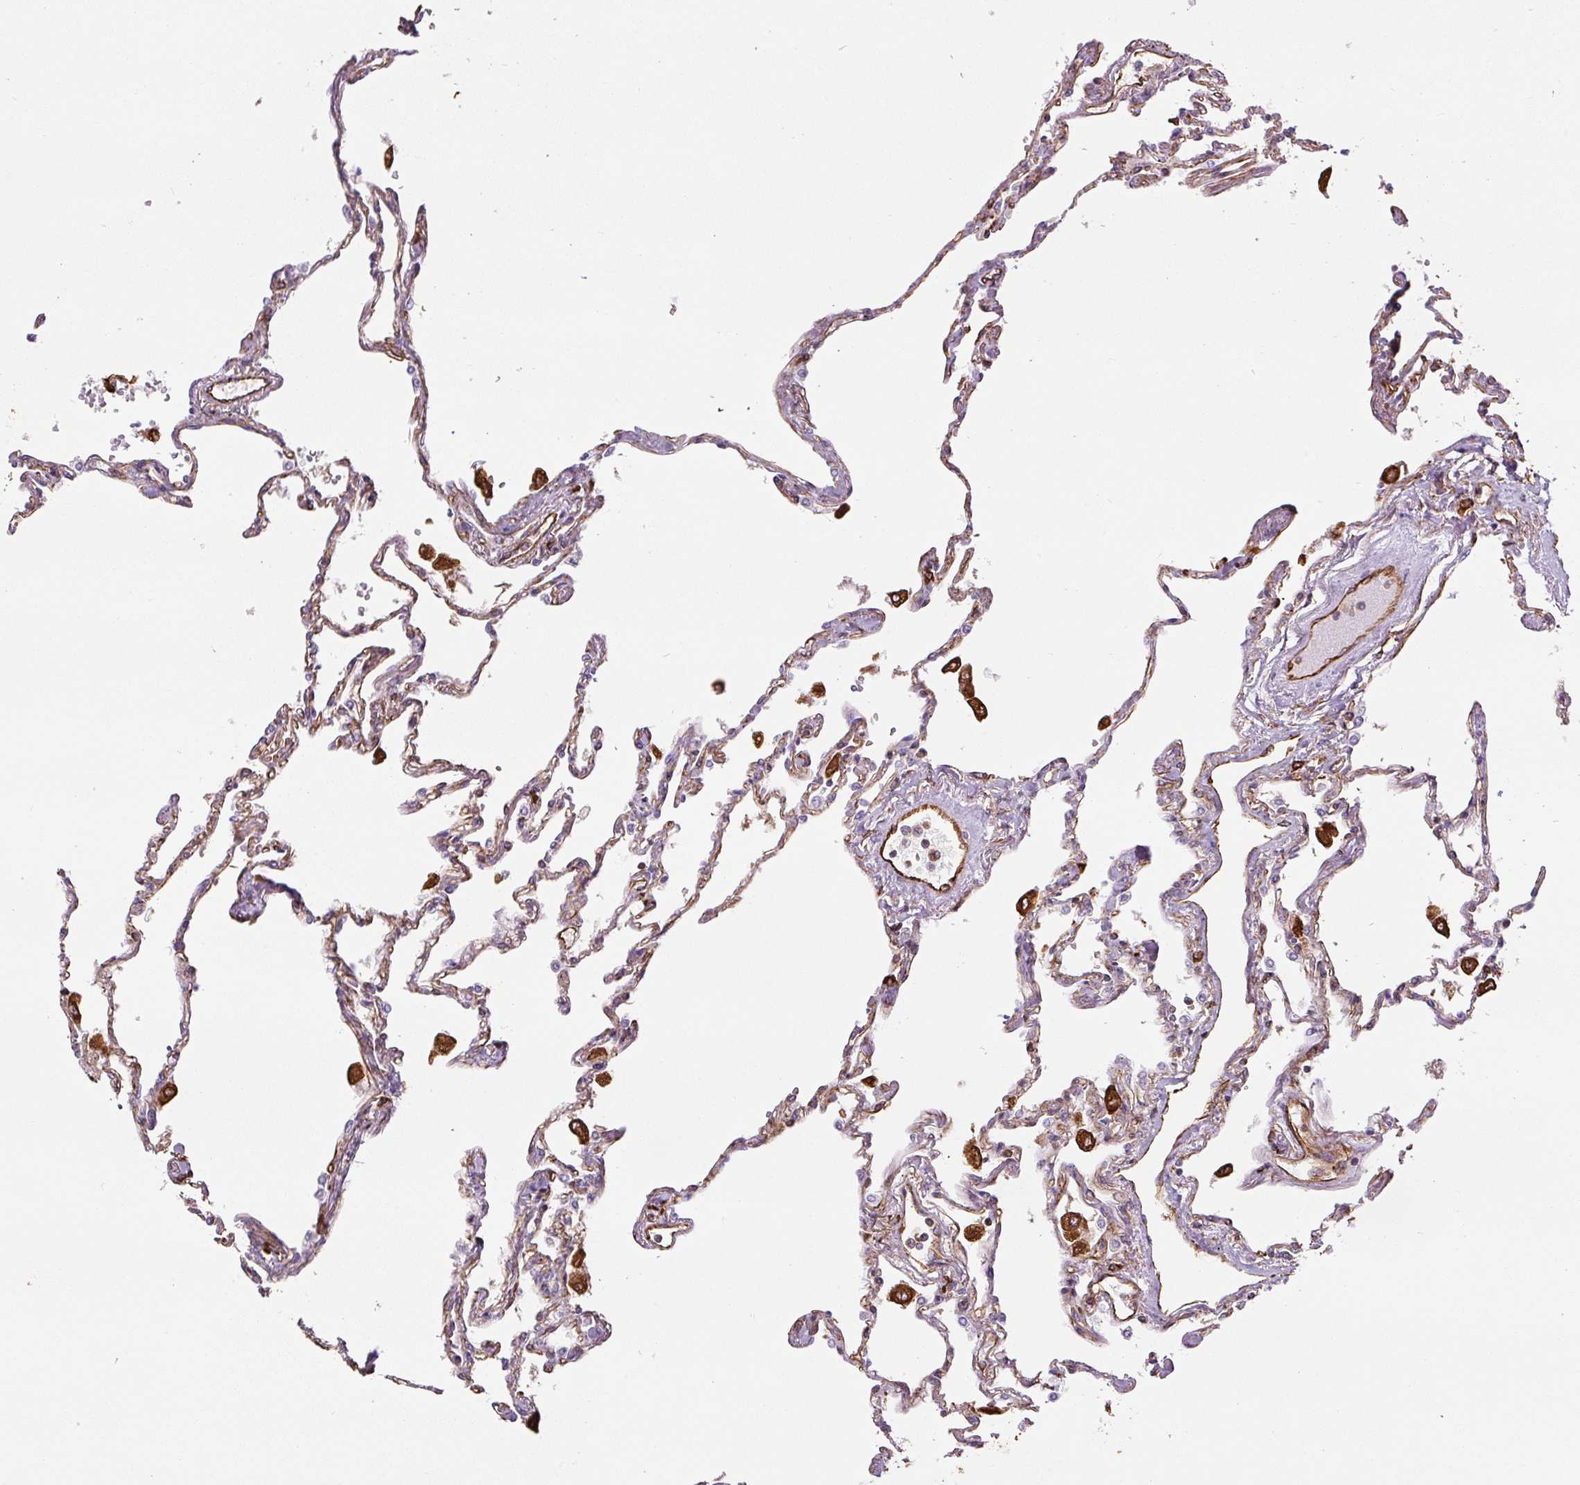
{"staining": {"intensity": "strong", "quantity": "25%-75%", "location": "cytoplasmic/membranous"}, "tissue": "lung", "cell_type": "Alveolar cells", "image_type": "normal", "snomed": [{"axis": "morphology", "description": "Normal tissue, NOS"}, {"axis": "topography", "description": "Lung"}], "caption": "Immunohistochemical staining of normal human lung exhibits high levels of strong cytoplasmic/membranous positivity in about 25%-75% of alveolar cells.", "gene": "VIM", "patient": {"sex": "female", "age": 67}}